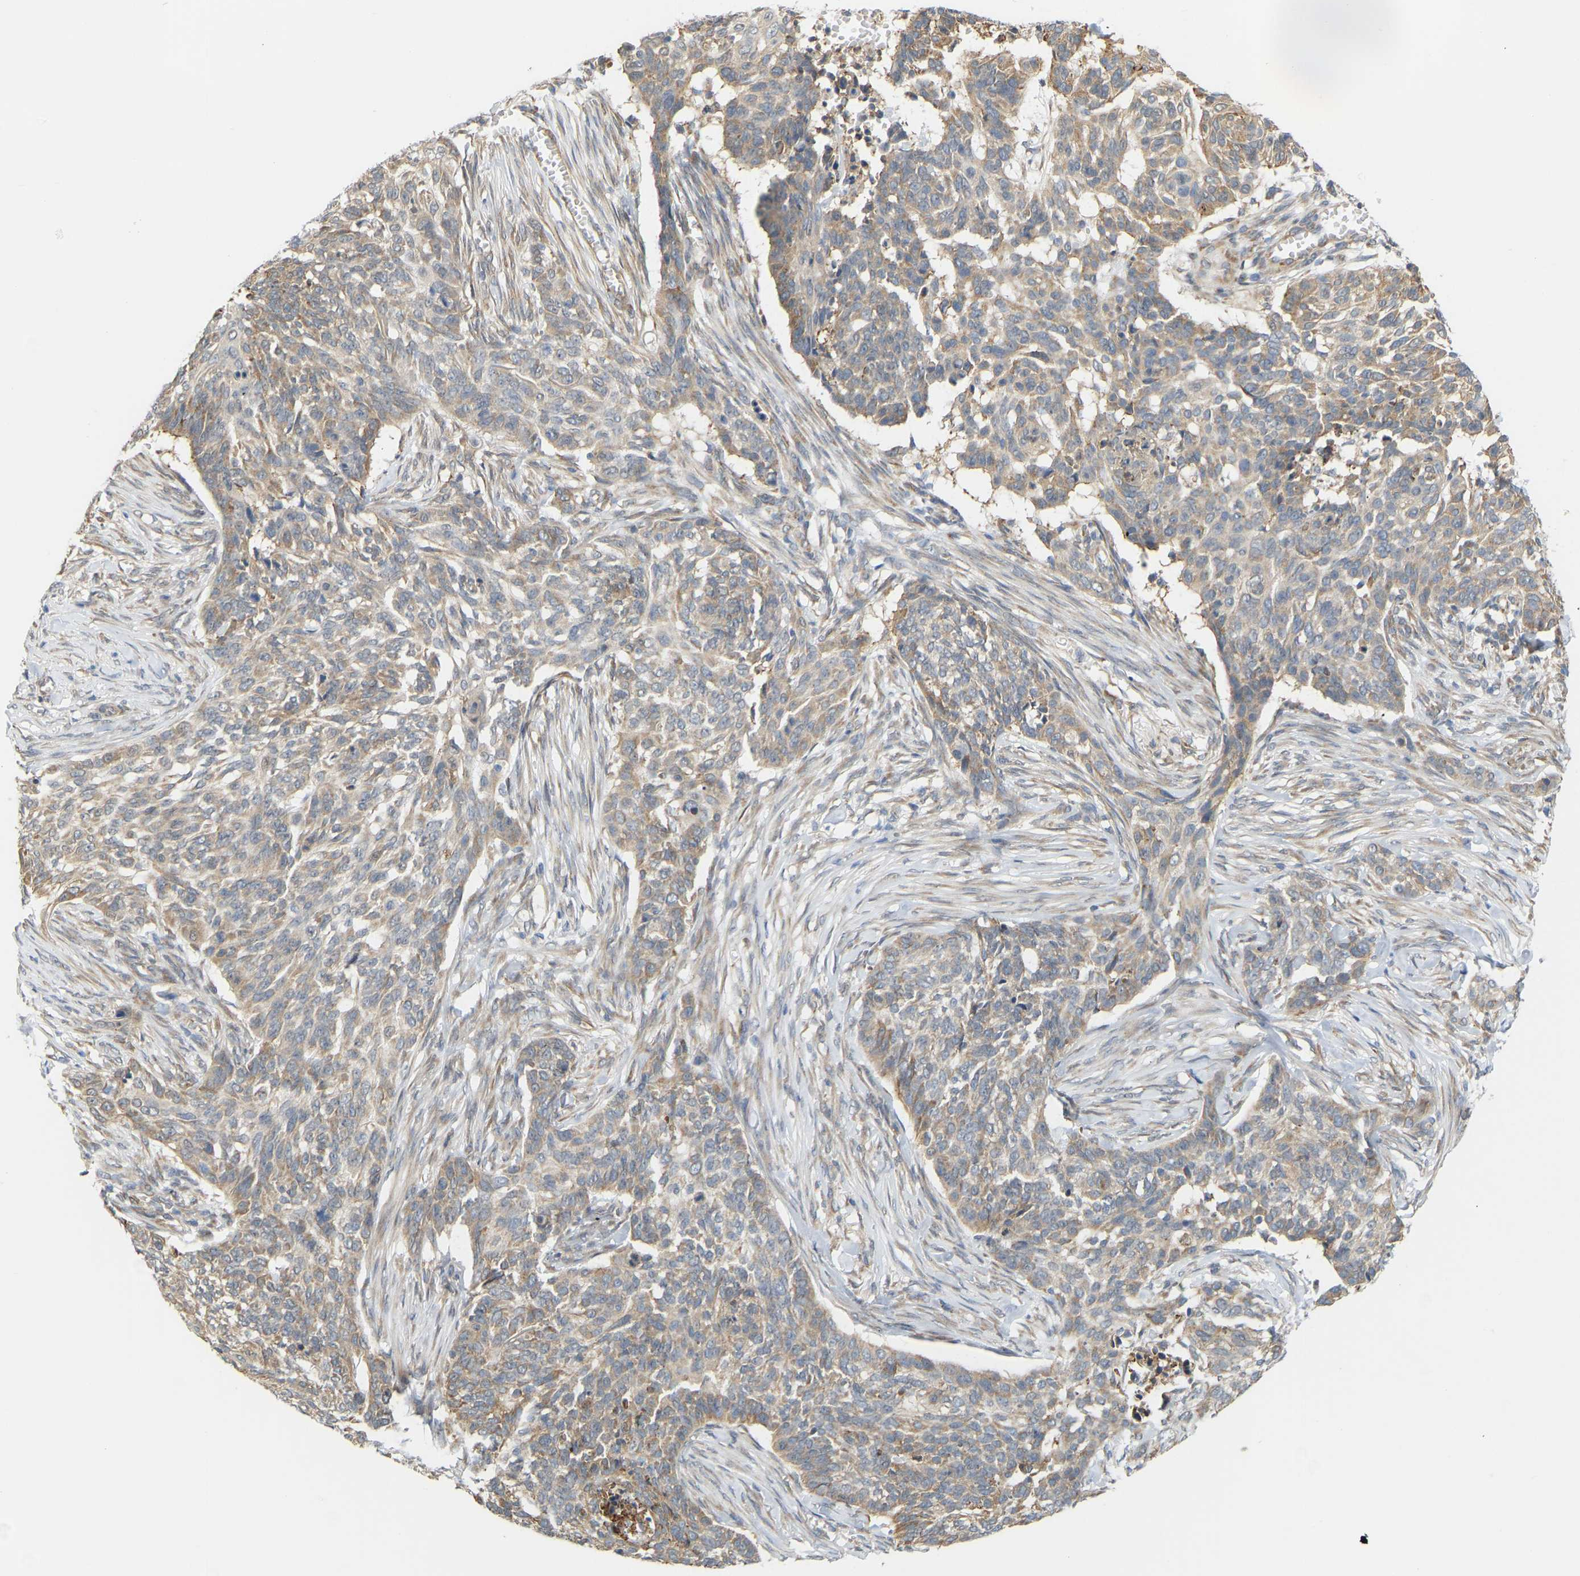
{"staining": {"intensity": "weak", "quantity": ">75%", "location": "cytoplasmic/membranous"}, "tissue": "skin cancer", "cell_type": "Tumor cells", "image_type": "cancer", "snomed": [{"axis": "morphology", "description": "Basal cell carcinoma"}, {"axis": "topography", "description": "Skin"}], "caption": "Immunohistochemistry of human skin basal cell carcinoma reveals low levels of weak cytoplasmic/membranous expression in about >75% of tumor cells.", "gene": "BEND3", "patient": {"sex": "male", "age": 85}}